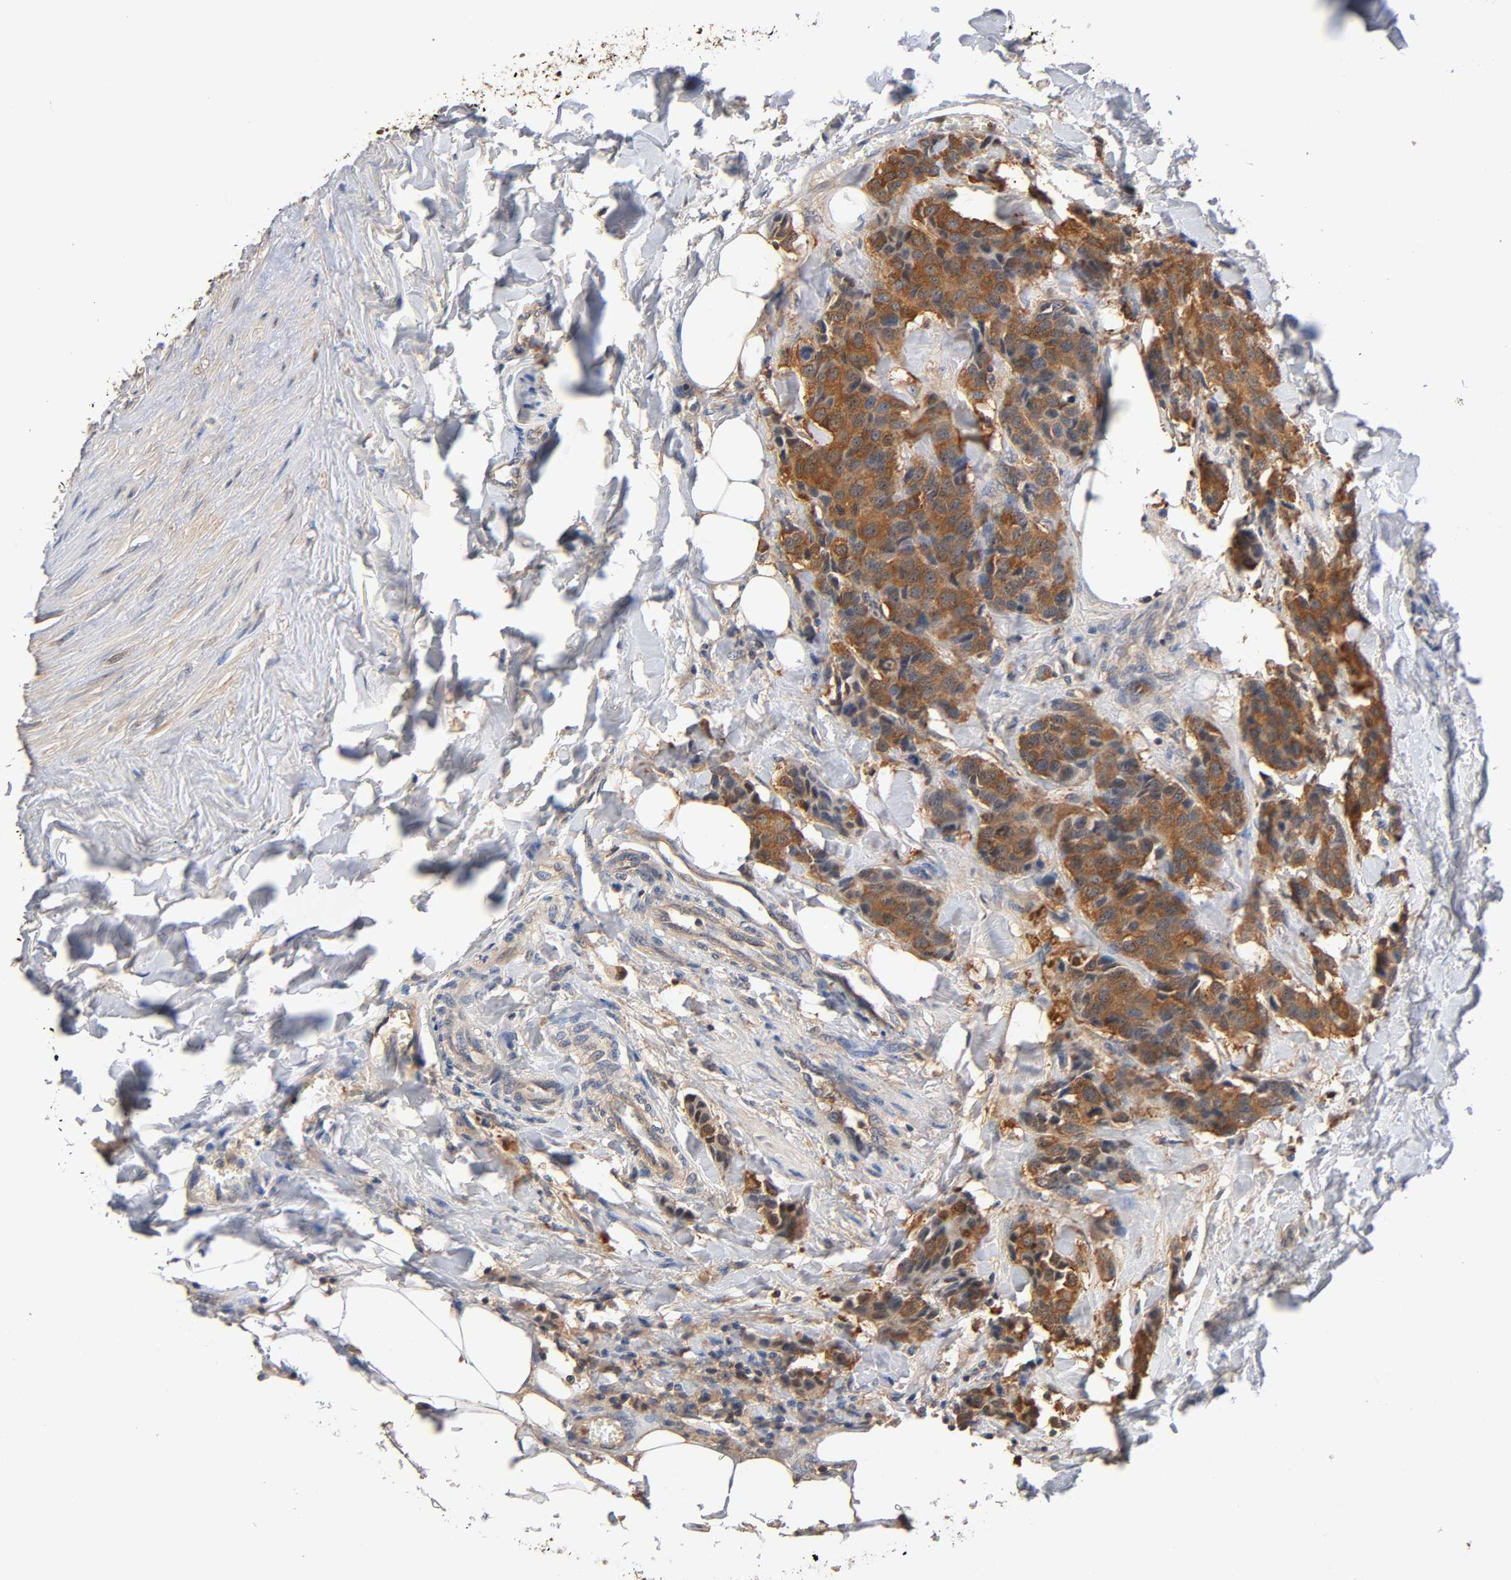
{"staining": {"intensity": "moderate", "quantity": ">75%", "location": "cytoplasmic/membranous"}, "tissue": "breast cancer", "cell_type": "Tumor cells", "image_type": "cancer", "snomed": [{"axis": "morphology", "description": "Duct carcinoma"}, {"axis": "topography", "description": "Breast"}], "caption": "Protein analysis of breast cancer (infiltrating ductal carcinoma) tissue demonstrates moderate cytoplasmic/membranous expression in about >75% of tumor cells. Nuclei are stained in blue.", "gene": "ALDOA", "patient": {"sex": "female", "age": 80}}